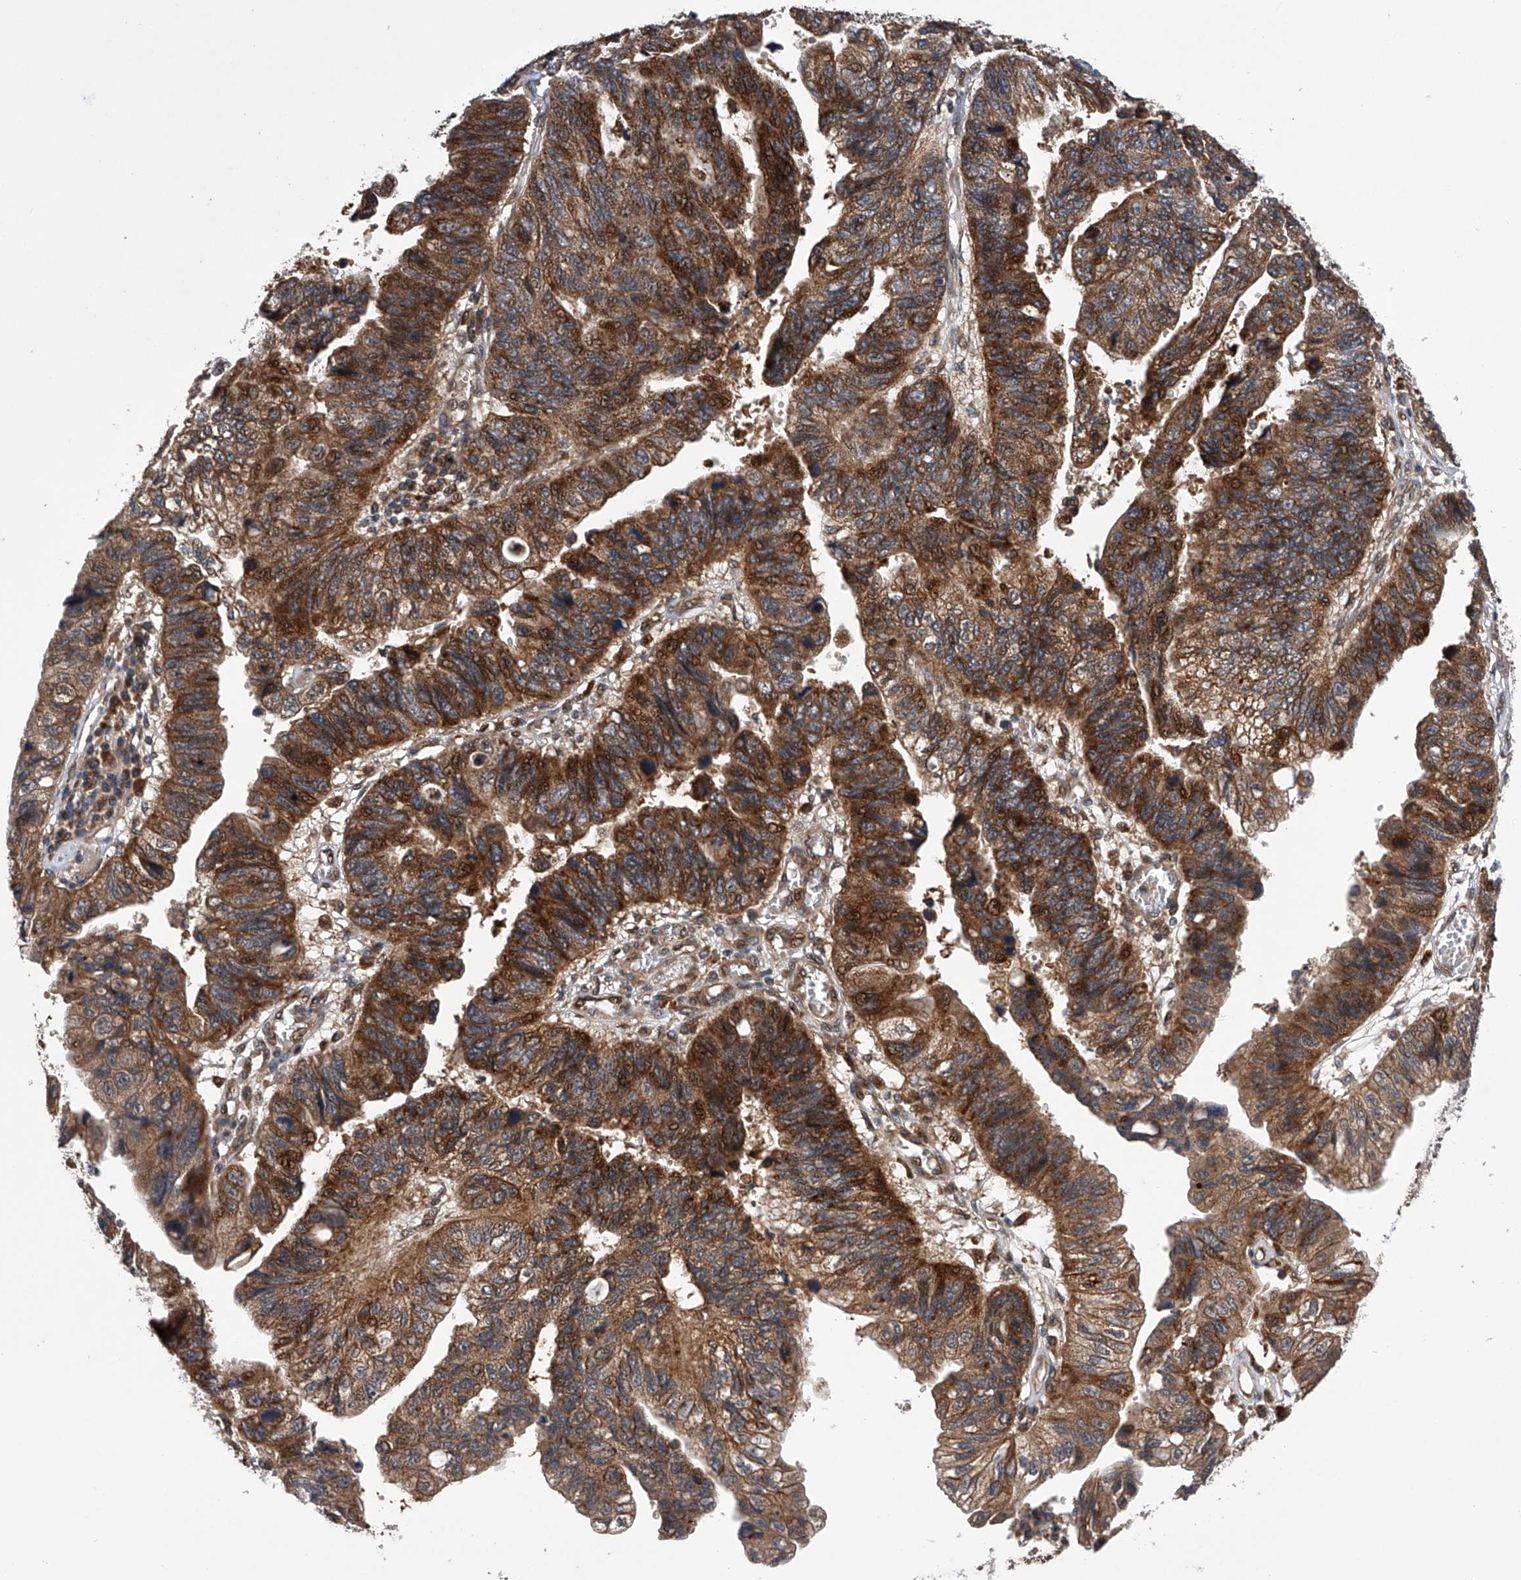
{"staining": {"intensity": "moderate", "quantity": ">75%", "location": "cytoplasmic/membranous,nuclear"}, "tissue": "stomach cancer", "cell_type": "Tumor cells", "image_type": "cancer", "snomed": [{"axis": "morphology", "description": "Adenocarcinoma, NOS"}, {"axis": "topography", "description": "Stomach"}], "caption": "Human stomach cancer (adenocarcinoma) stained with a brown dye displays moderate cytoplasmic/membranous and nuclear positive staining in about >75% of tumor cells.", "gene": "MAP3K11", "patient": {"sex": "male", "age": 59}}